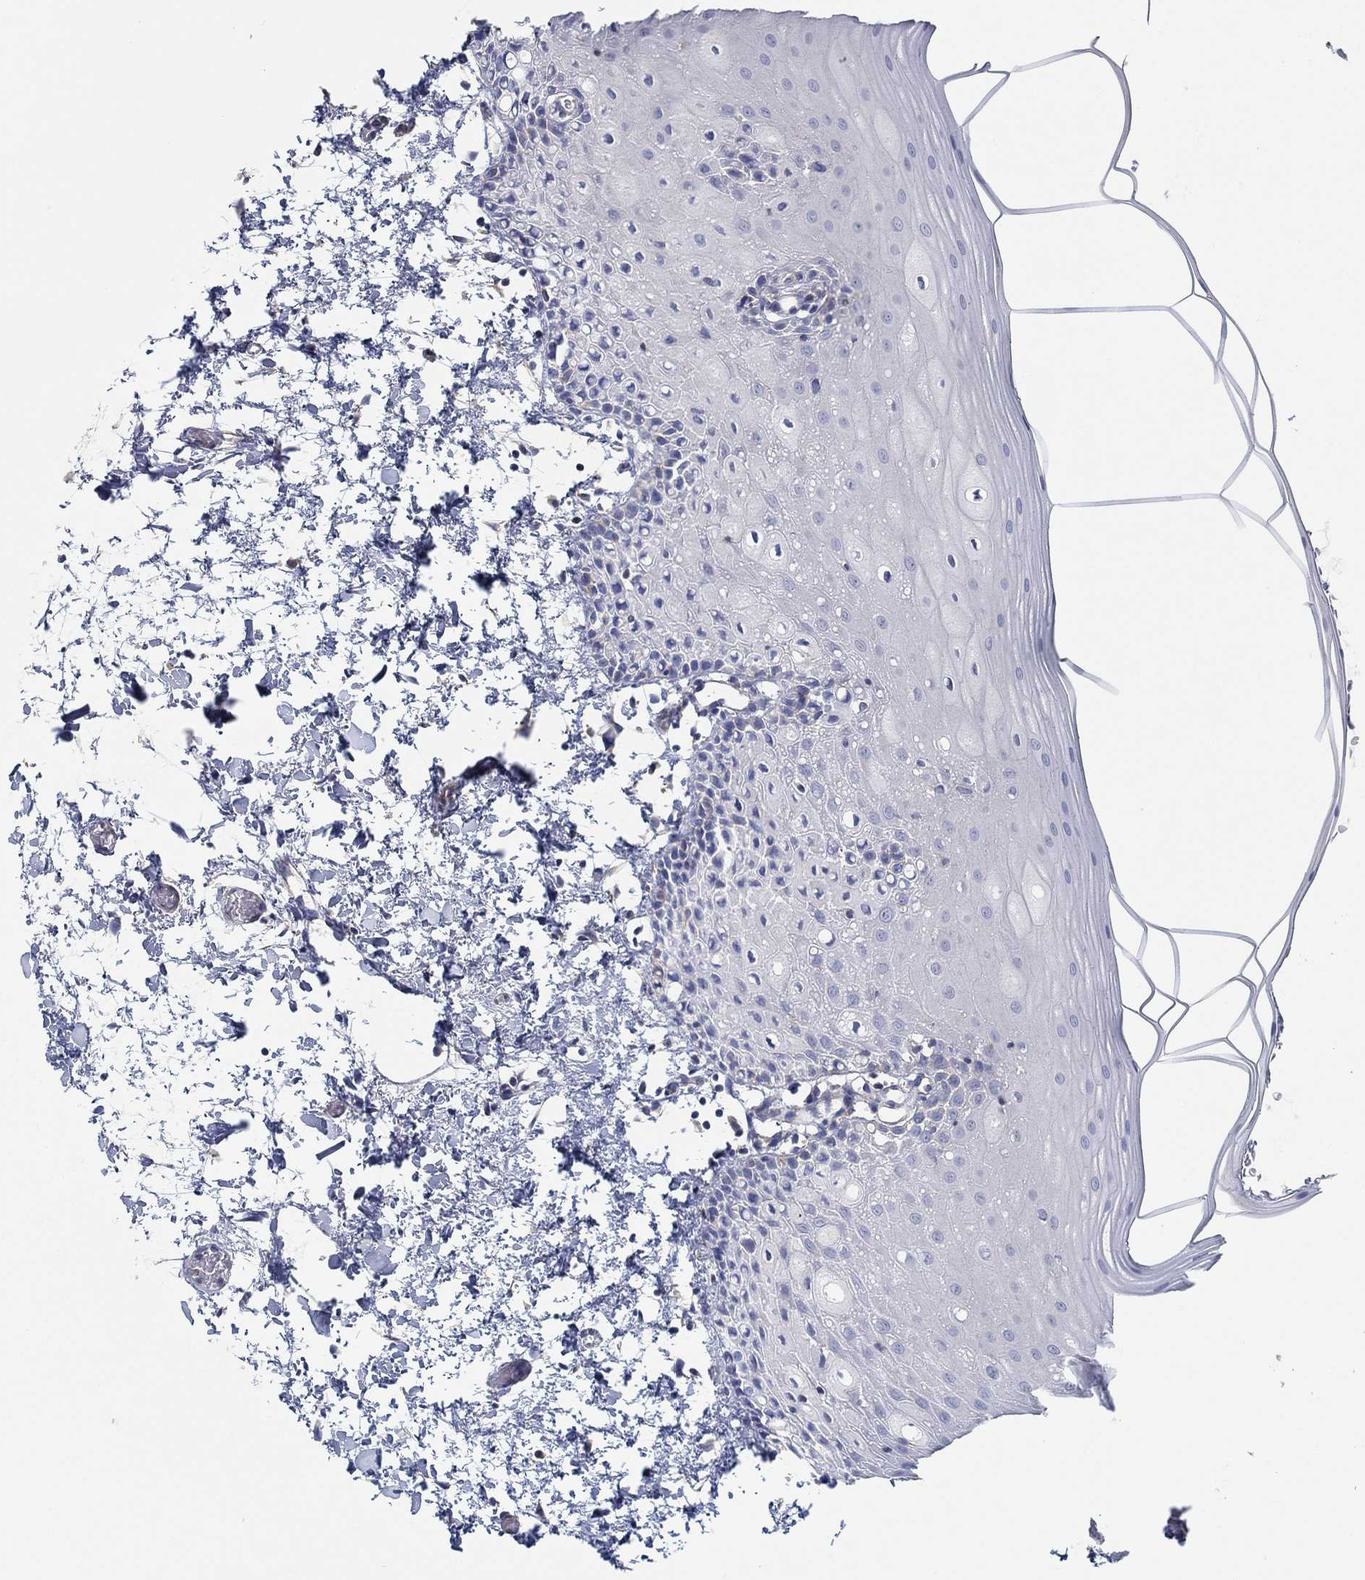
{"staining": {"intensity": "negative", "quantity": "none", "location": "none"}, "tissue": "oral mucosa", "cell_type": "Squamous epithelial cells", "image_type": "normal", "snomed": [{"axis": "morphology", "description": "Normal tissue, NOS"}, {"axis": "topography", "description": "Oral tissue"}], "caption": "Immunohistochemistry (IHC) image of benign oral mucosa: oral mucosa stained with DAB (3,3'-diaminobenzidine) displays no significant protein staining in squamous epithelial cells.", "gene": "BBOF1", "patient": {"sex": "male", "age": 81}}